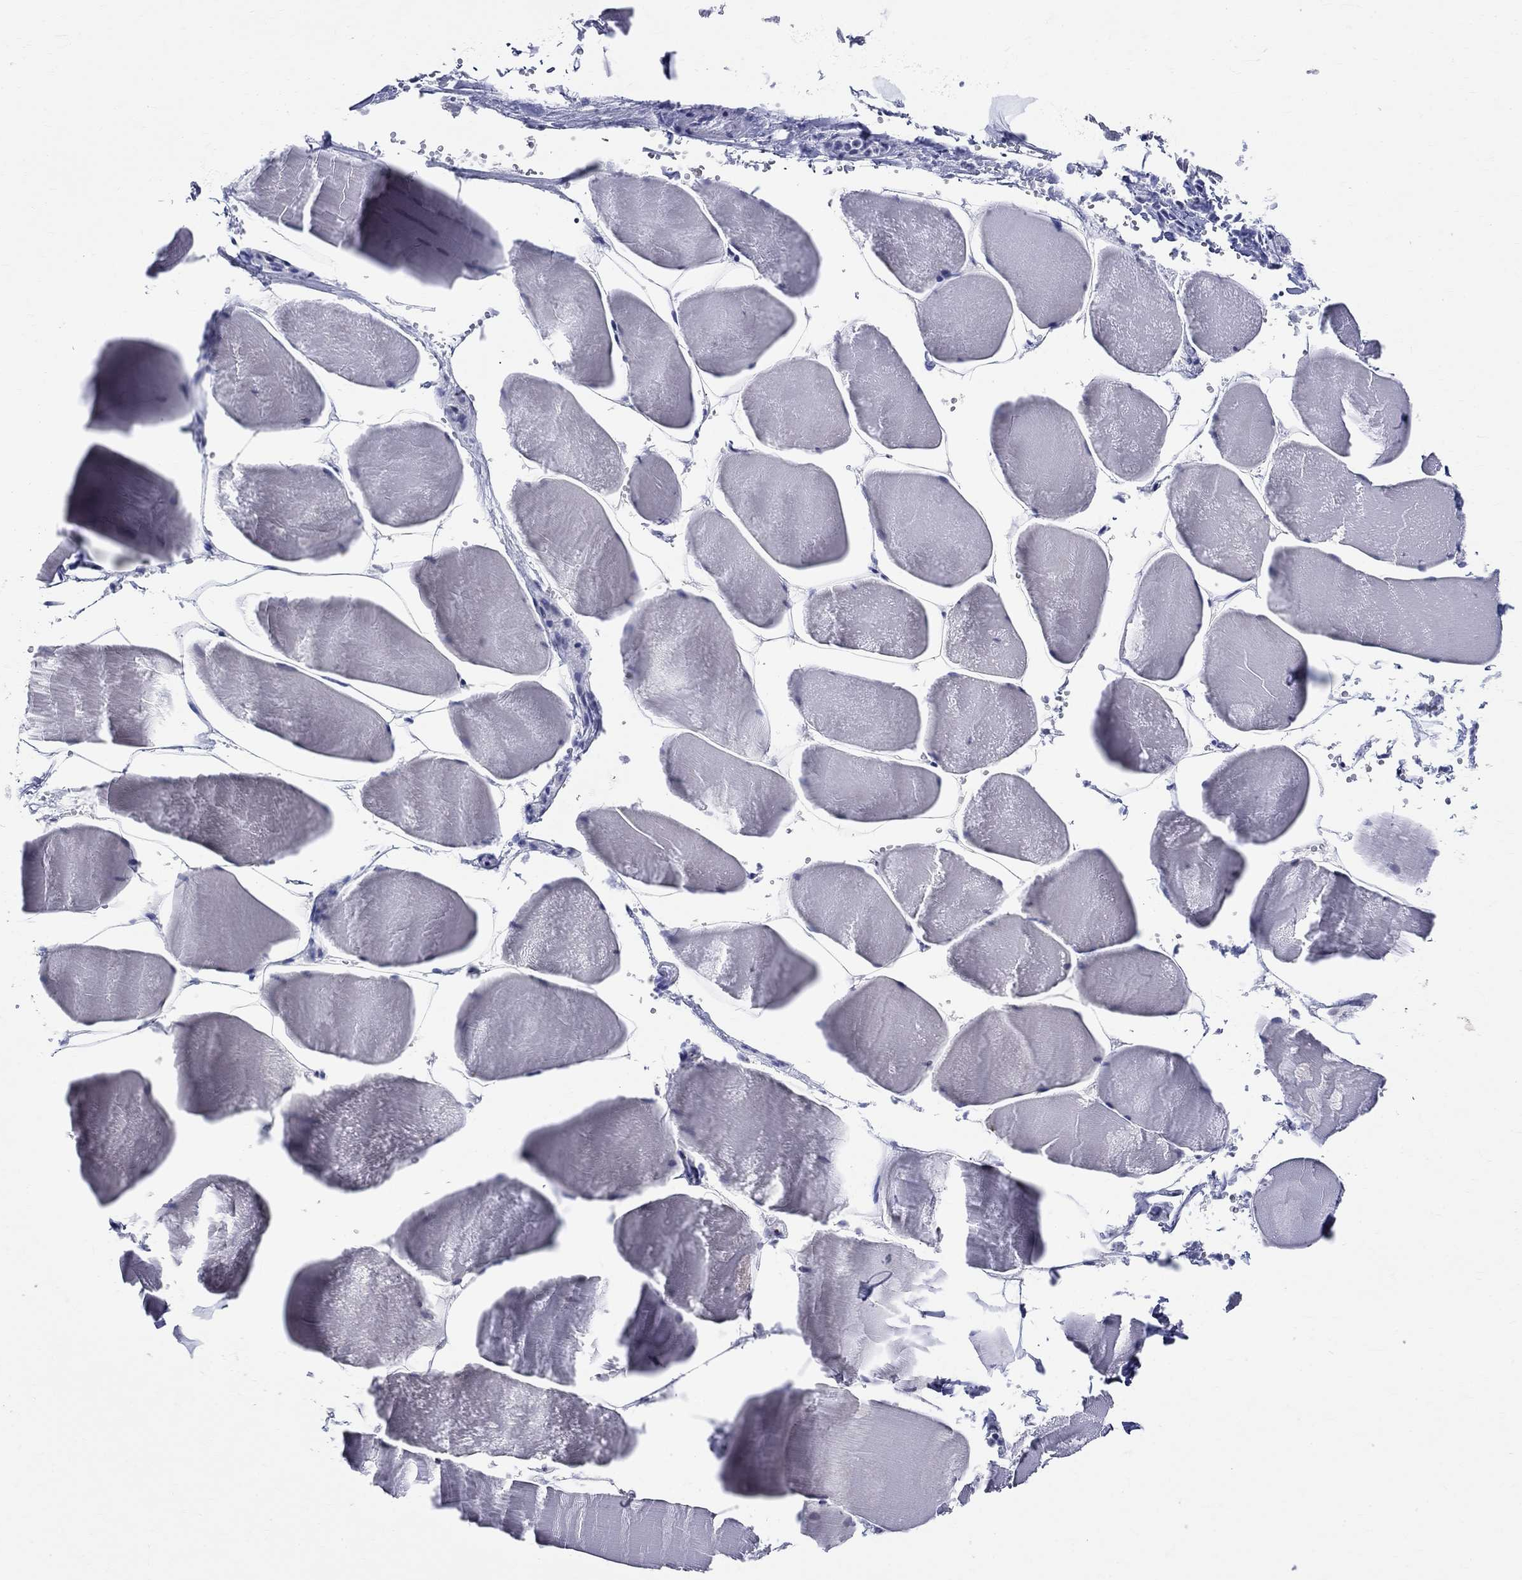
{"staining": {"intensity": "negative", "quantity": "none", "location": "none"}, "tissue": "skeletal muscle", "cell_type": "Myocytes", "image_type": "normal", "snomed": [{"axis": "morphology", "description": "Normal tissue, NOS"}, {"axis": "morphology", "description": "Malignant melanoma, Metastatic site"}, {"axis": "topography", "description": "Skeletal muscle"}], "caption": "The immunohistochemistry (IHC) photomicrograph has no significant expression in myocytes of skeletal muscle. (DAB IHC, high magnification).", "gene": "CEP43", "patient": {"sex": "male", "age": 50}}